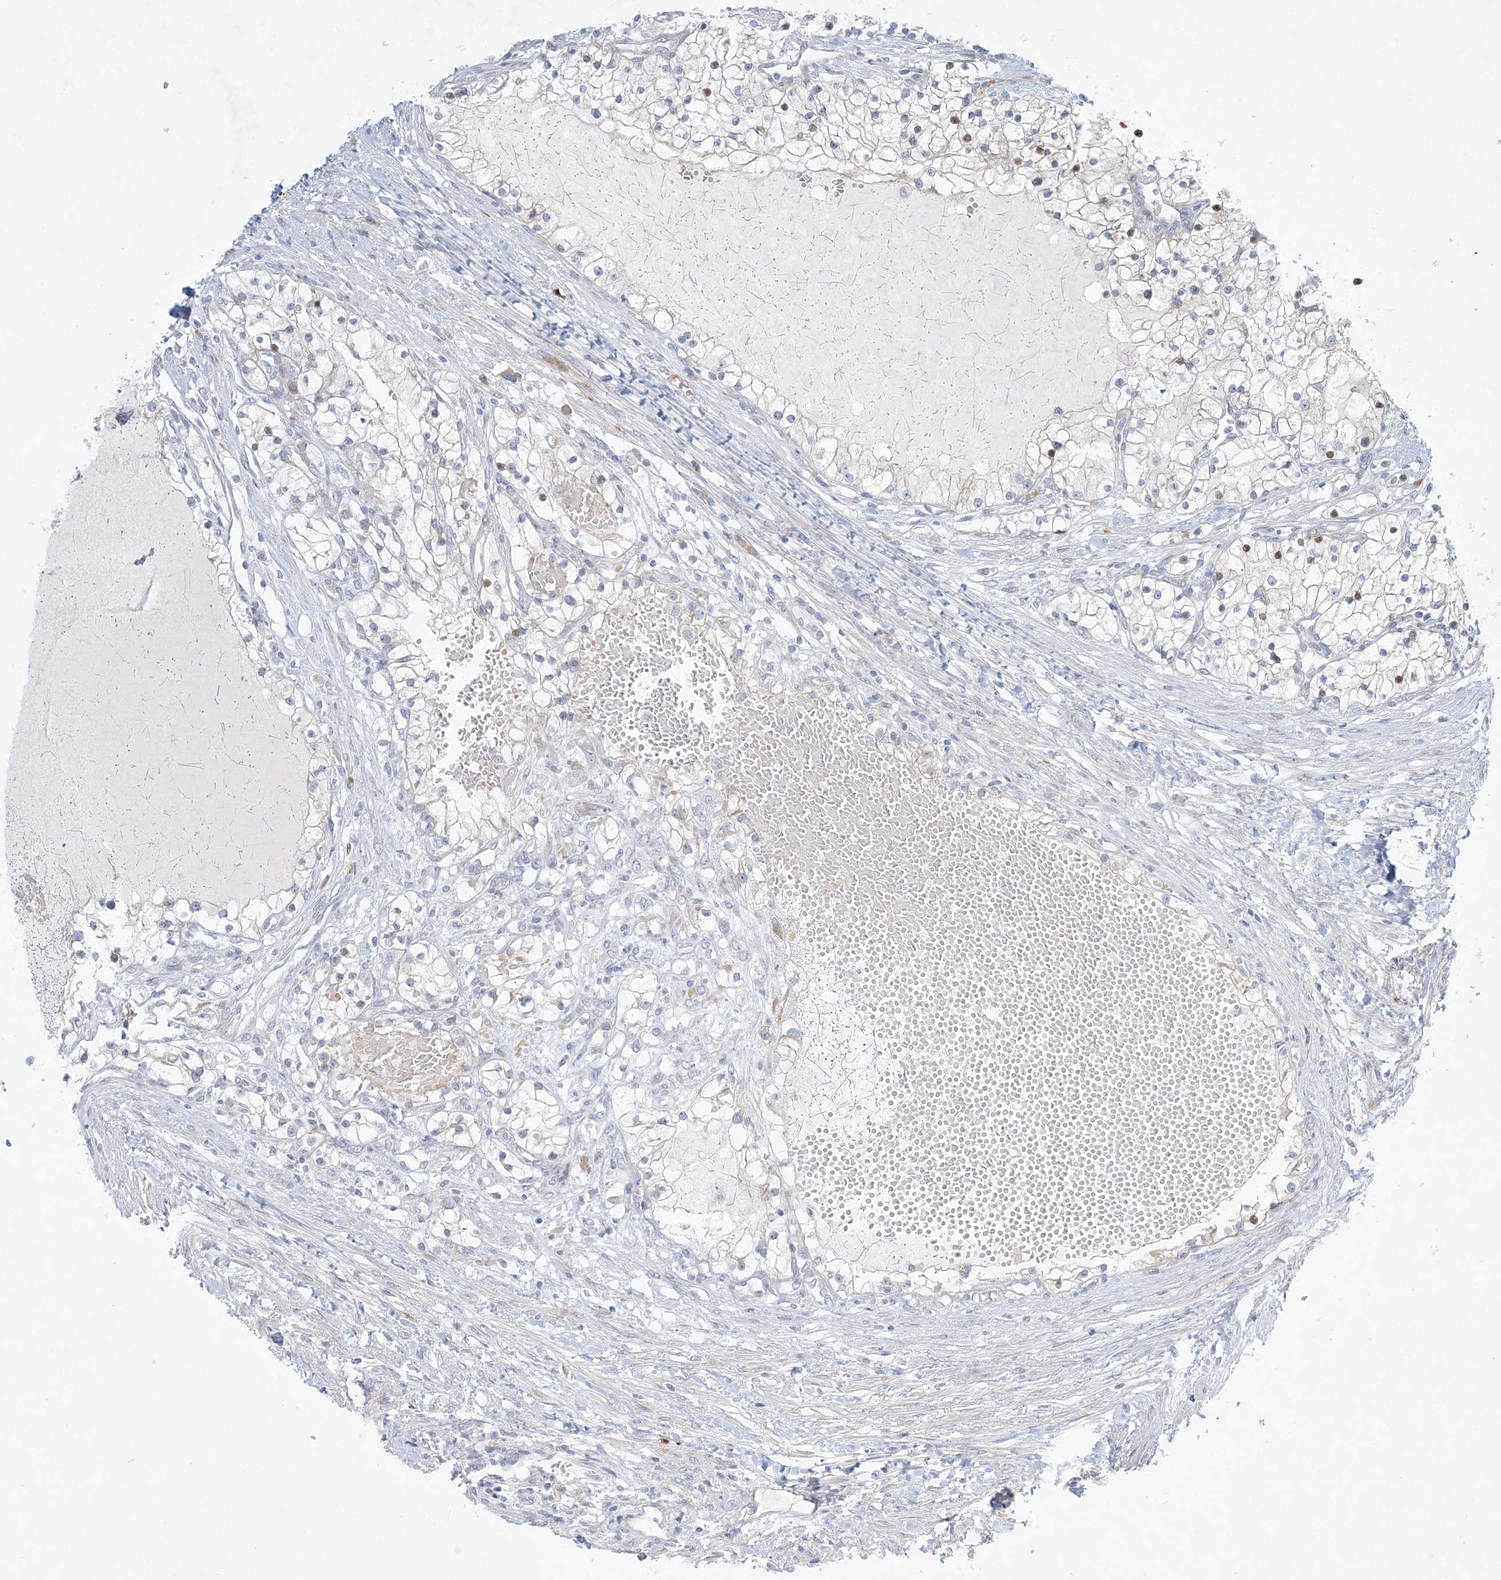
{"staining": {"intensity": "negative", "quantity": "none", "location": "none"}, "tissue": "renal cancer", "cell_type": "Tumor cells", "image_type": "cancer", "snomed": [{"axis": "morphology", "description": "Normal tissue, NOS"}, {"axis": "morphology", "description": "Adenocarcinoma, NOS"}, {"axis": "topography", "description": "Kidney"}], "caption": "A histopathology image of renal cancer (adenocarcinoma) stained for a protein exhibits no brown staining in tumor cells.", "gene": "ZNF385D", "patient": {"sex": "male", "age": 68}}